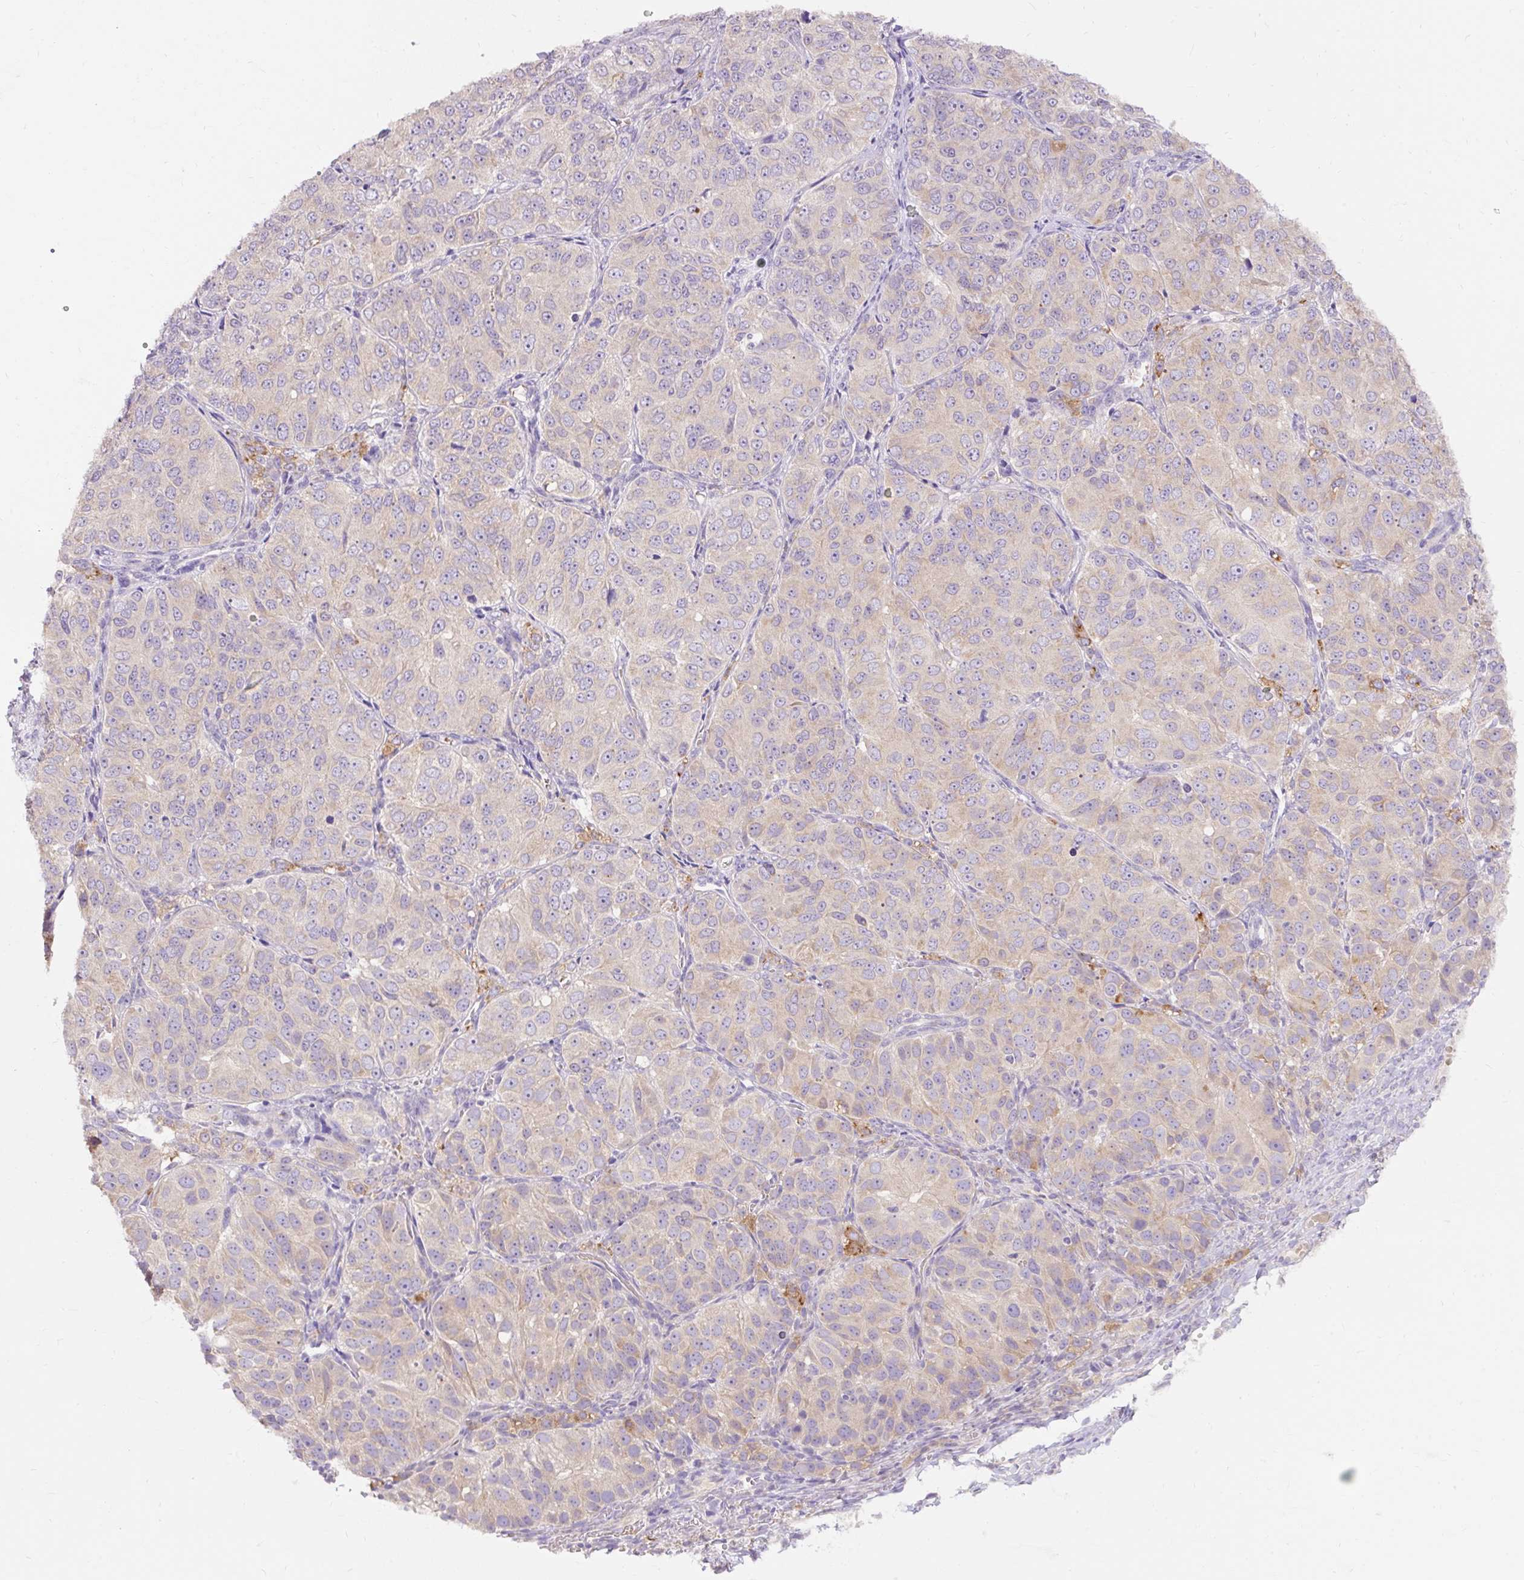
{"staining": {"intensity": "weak", "quantity": "25%-75%", "location": "cytoplasmic/membranous"}, "tissue": "ovarian cancer", "cell_type": "Tumor cells", "image_type": "cancer", "snomed": [{"axis": "morphology", "description": "Carcinoma, endometroid"}, {"axis": "topography", "description": "Ovary"}], "caption": "A micrograph of human endometroid carcinoma (ovarian) stained for a protein displays weak cytoplasmic/membranous brown staining in tumor cells.", "gene": "SEC63", "patient": {"sex": "female", "age": 51}}